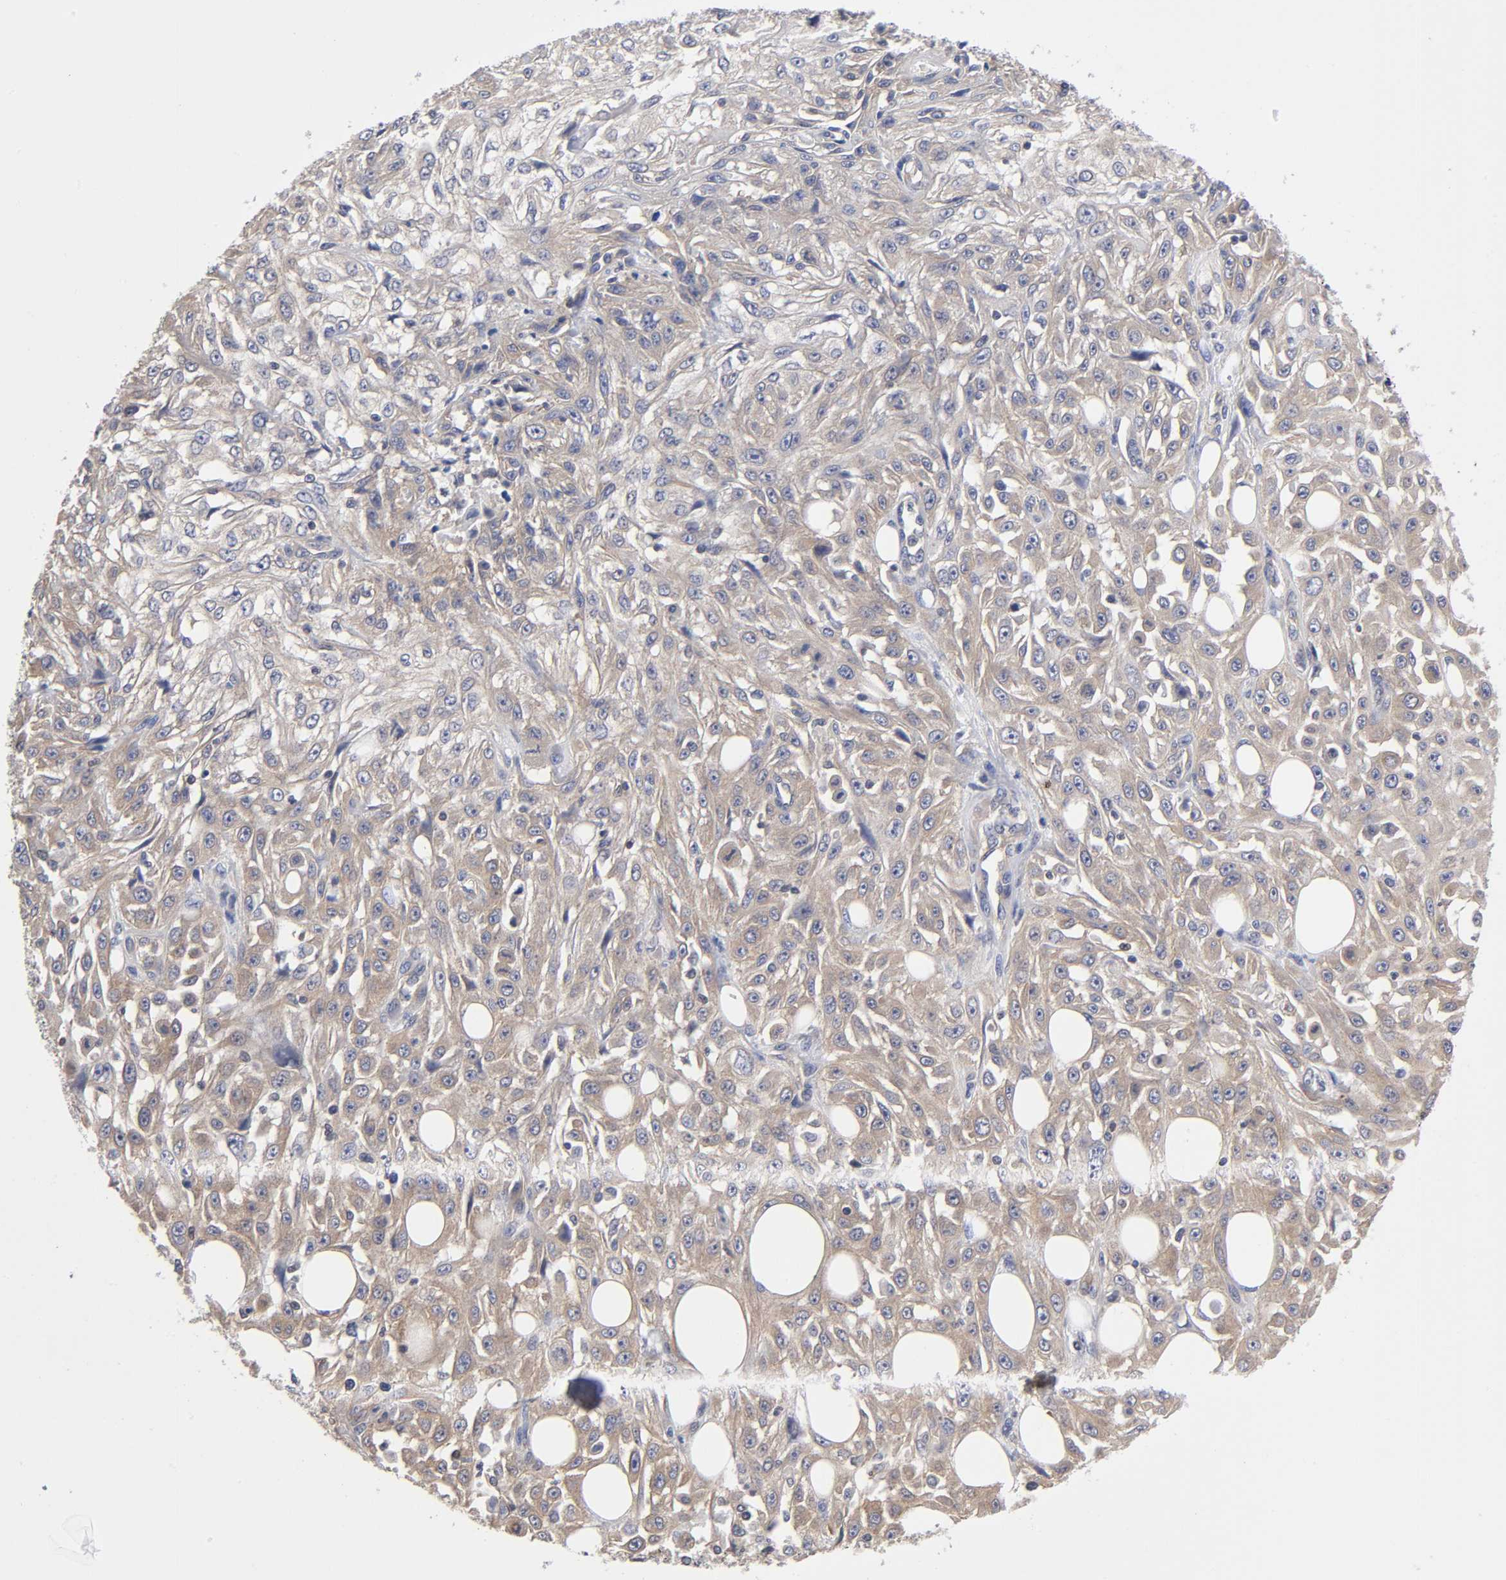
{"staining": {"intensity": "weak", "quantity": ">75%", "location": "cytoplasmic/membranous"}, "tissue": "skin cancer", "cell_type": "Tumor cells", "image_type": "cancer", "snomed": [{"axis": "morphology", "description": "Squamous cell carcinoma, NOS"}, {"axis": "topography", "description": "Skin"}], "caption": "Human squamous cell carcinoma (skin) stained with a protein marker demonstrates weak staining in tumor cells.", "gene": "STRN3", "patient": {"sex": "male", "age": 75}}